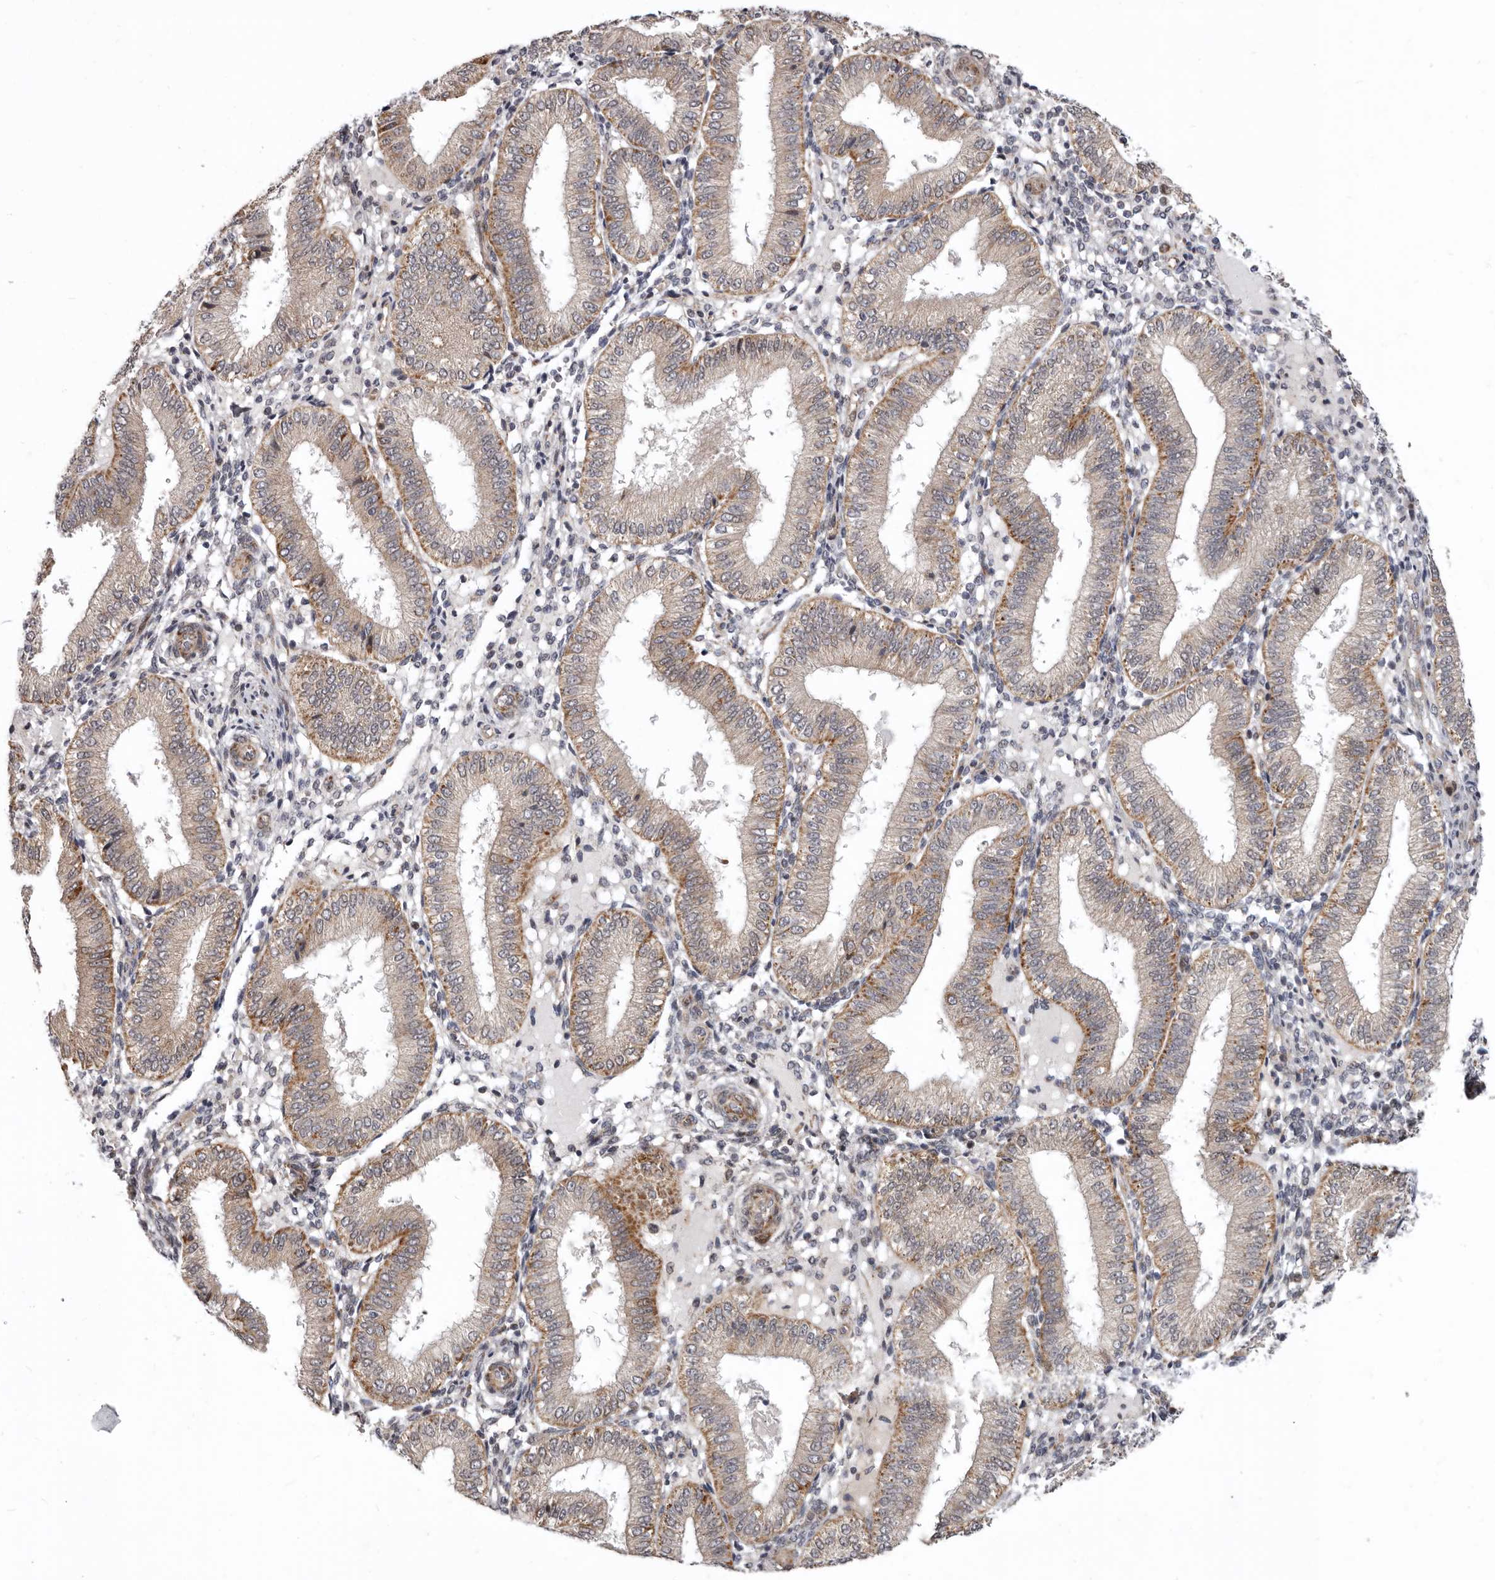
{"staining": {"intensity": "negative", "quantity": "none", "location": "none"}, "tissue": "endometrium", "cell_type": "Cells in endometrial stroma", "image_type": "normal", "snomed": [{"axis": "morphology", "description": "Normal tissue, NOS"}, {"axis": "topography", "description": "Endometrium"}], "caption": "A high-resolution histopathology image shows immunohistochemistry staining of unremarkable endometrium, which displays no significant expression in cells in endometrial stroma. (DAB immunohistochemistry (IHC), high magnification).", "gene": "SMC4", "patient": {"sex": "female", "age": 39}}